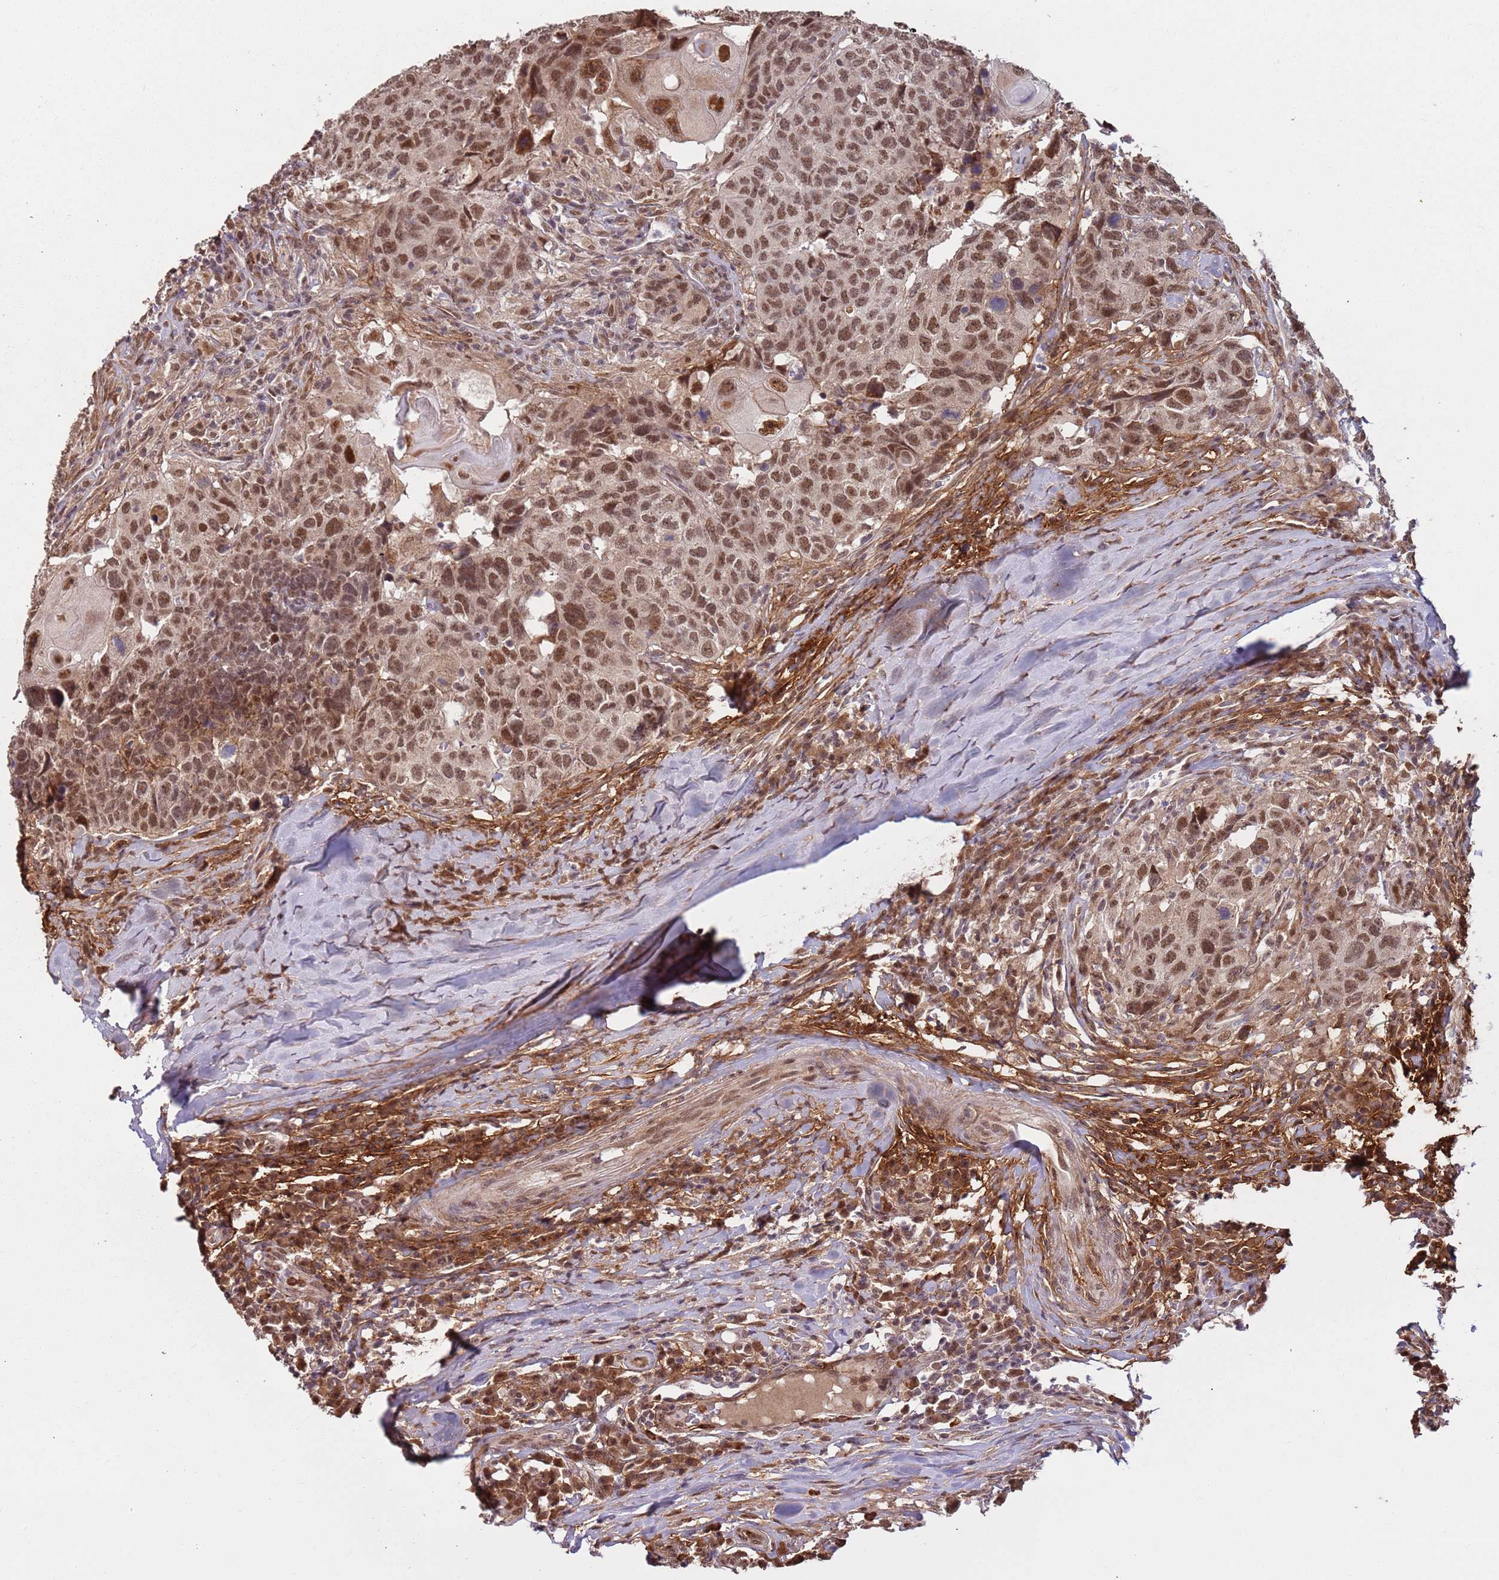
{"staining": {"intensity": "moderate", "quantity": ">75%", "location": "nuclear"}, "tissue": "head and neck cancer", "cell_type": "Tumor cells", "image_type": "cancer", "snomed": [{"axis": "morphology", "description": "Normal tissue, NOS"}, {"axis": "morphology", "description": "Squamous cell carcinoma, NOS"}, {"axis": "topography", "description": "Skeletal muscle"}, {"axis": "topography", "description": "Vascular tissue"}, {"axis": "topography", "description": "Peripheral nerve tissue"}, {"axis": "topography", "description": "Head-Neck"}], "caption": "About >75% of tumor cells in head and neck cancer (squamous cell carcinoma) show moderate nuclear protein staining as visualized by brown immunohistochemical staining.", "gene": "POLR3H", "patient": {"sex": "male", "age": 66}}